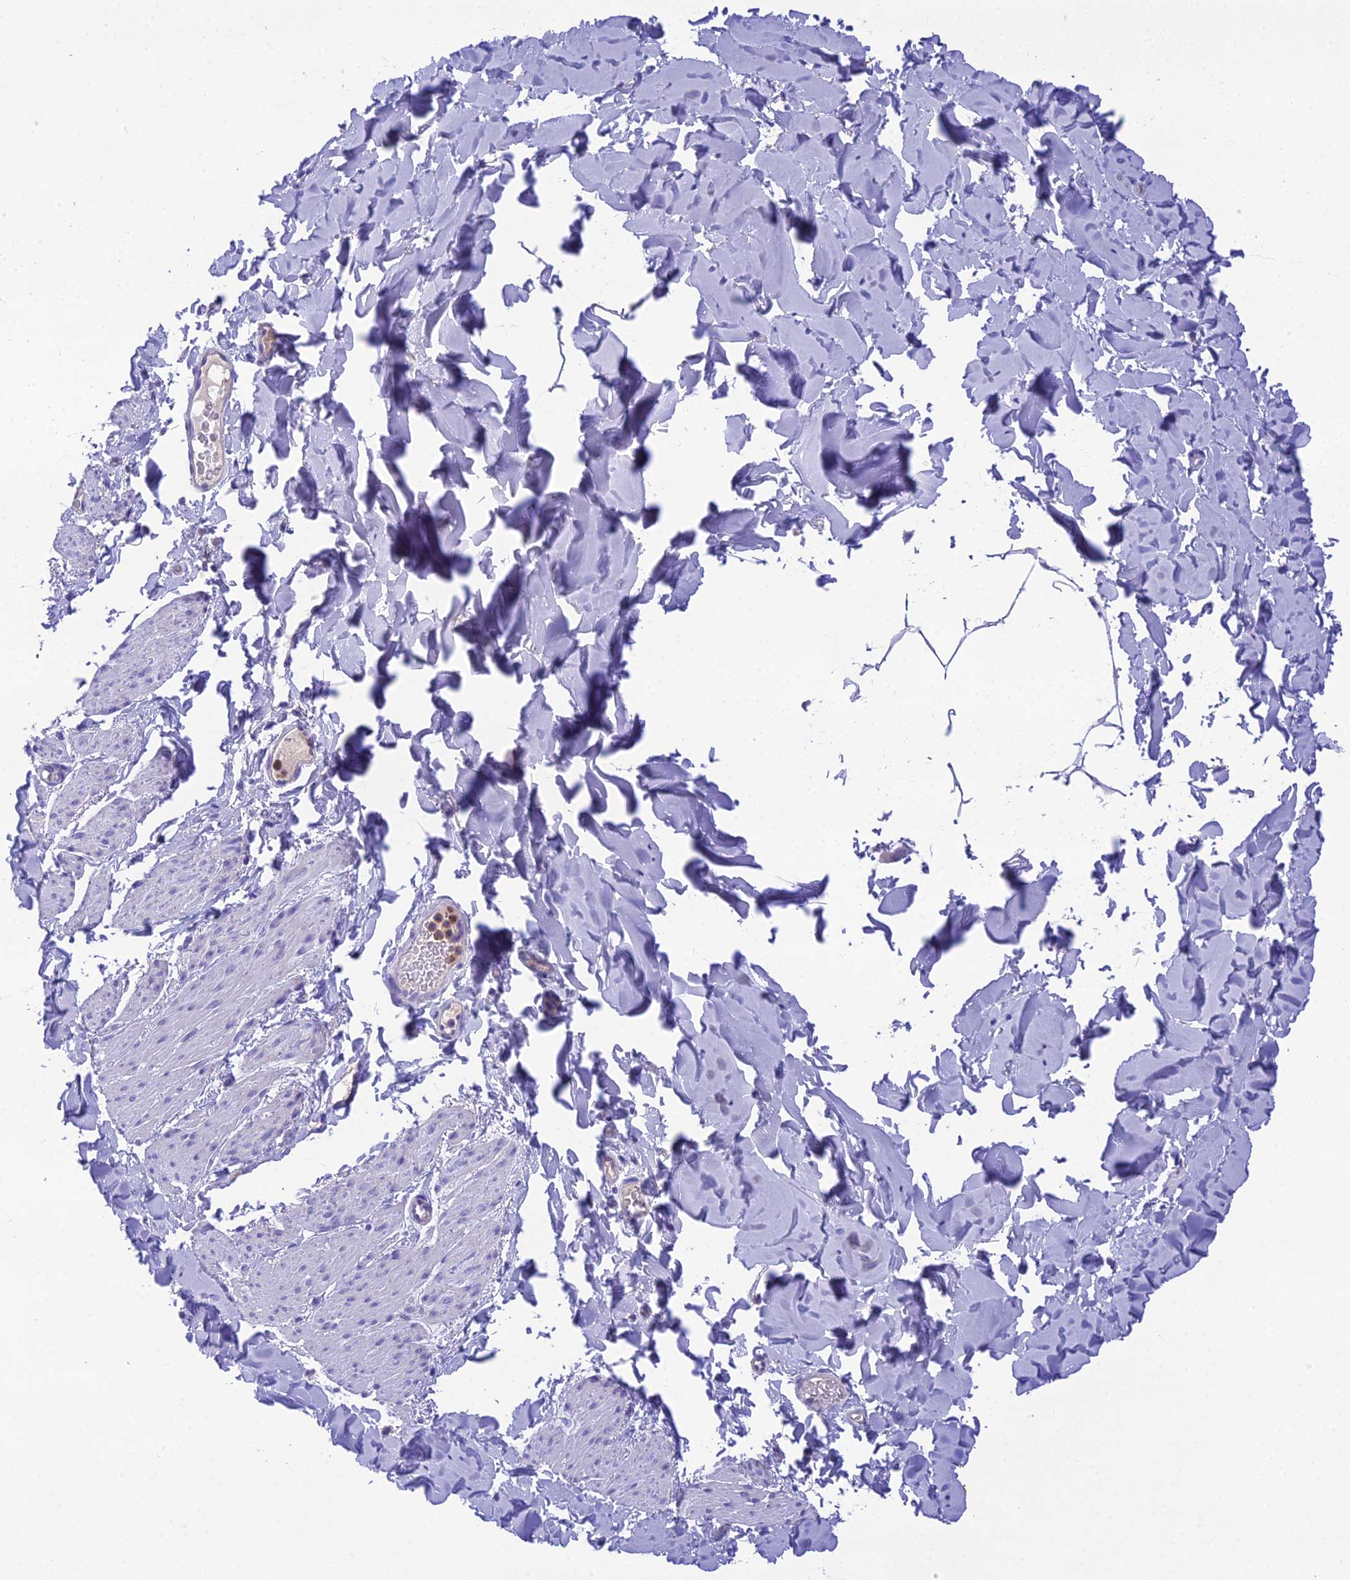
{"staining": {"intensity": "negative", "quantity": "none", "location": "none"}, "tissue": "smooth muscle", "cell_type": "Smooth muscle cells", "image_type": "normal", "snomed": [{"axis": "morphology", "description": "Normal tissue, NOS"}, {"axis": "topography", "description": "Colon"}, {"axis": "topography", "description": "Peripheral nerve tissue"}], "caption": "Smooth muscle was stained to show a protein in brown. There is no significant staining in smooth muscle cells. (DAB (3,3'-diaminobenzidine) immunohistochemistry (IHC) visualized using brightfield microscopy, high magnification).", "gene": "KIAA0408", "patient": {"sex": "female", "age": 61}}